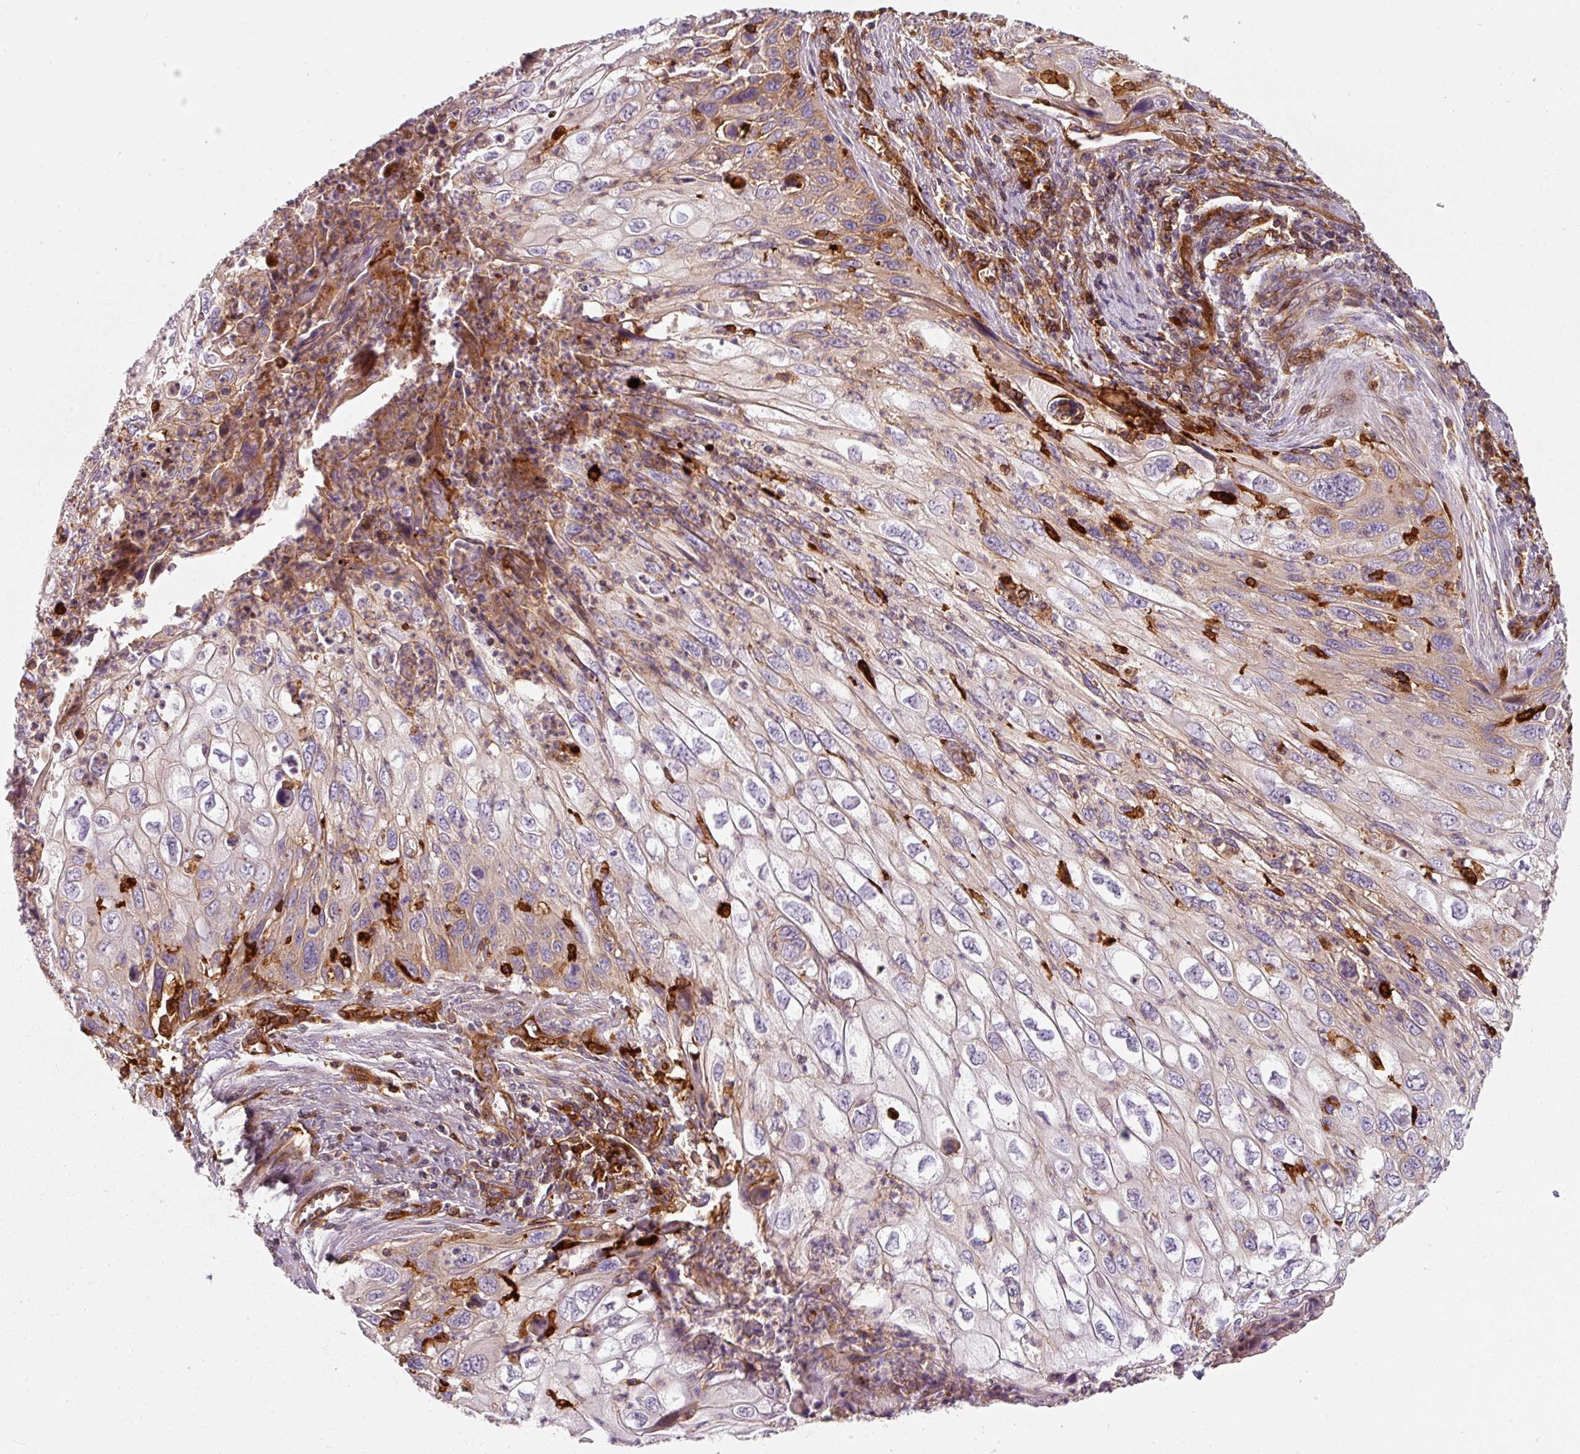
{"staining": {"intensity": "weak", "quantity": "<25%", "location": "cytoplasmic/membranous"}, "tissue": "cervical cancer", "cell_type": "Tumor cells", "image_type": "cancer", "snomed": [{"axis": "morphology", "description": "Squamous cell carcinoma, NOS"}, {"axis": "topography", "description": "Cervix"}], "caption": "High power microscopy image of an IHC image of cervical cancer (squamous cell carcinoma), revealing no significant expression in tumor cells.", "gene": "IQGAP2", "patient": {"sex": "female", "age": 70}}